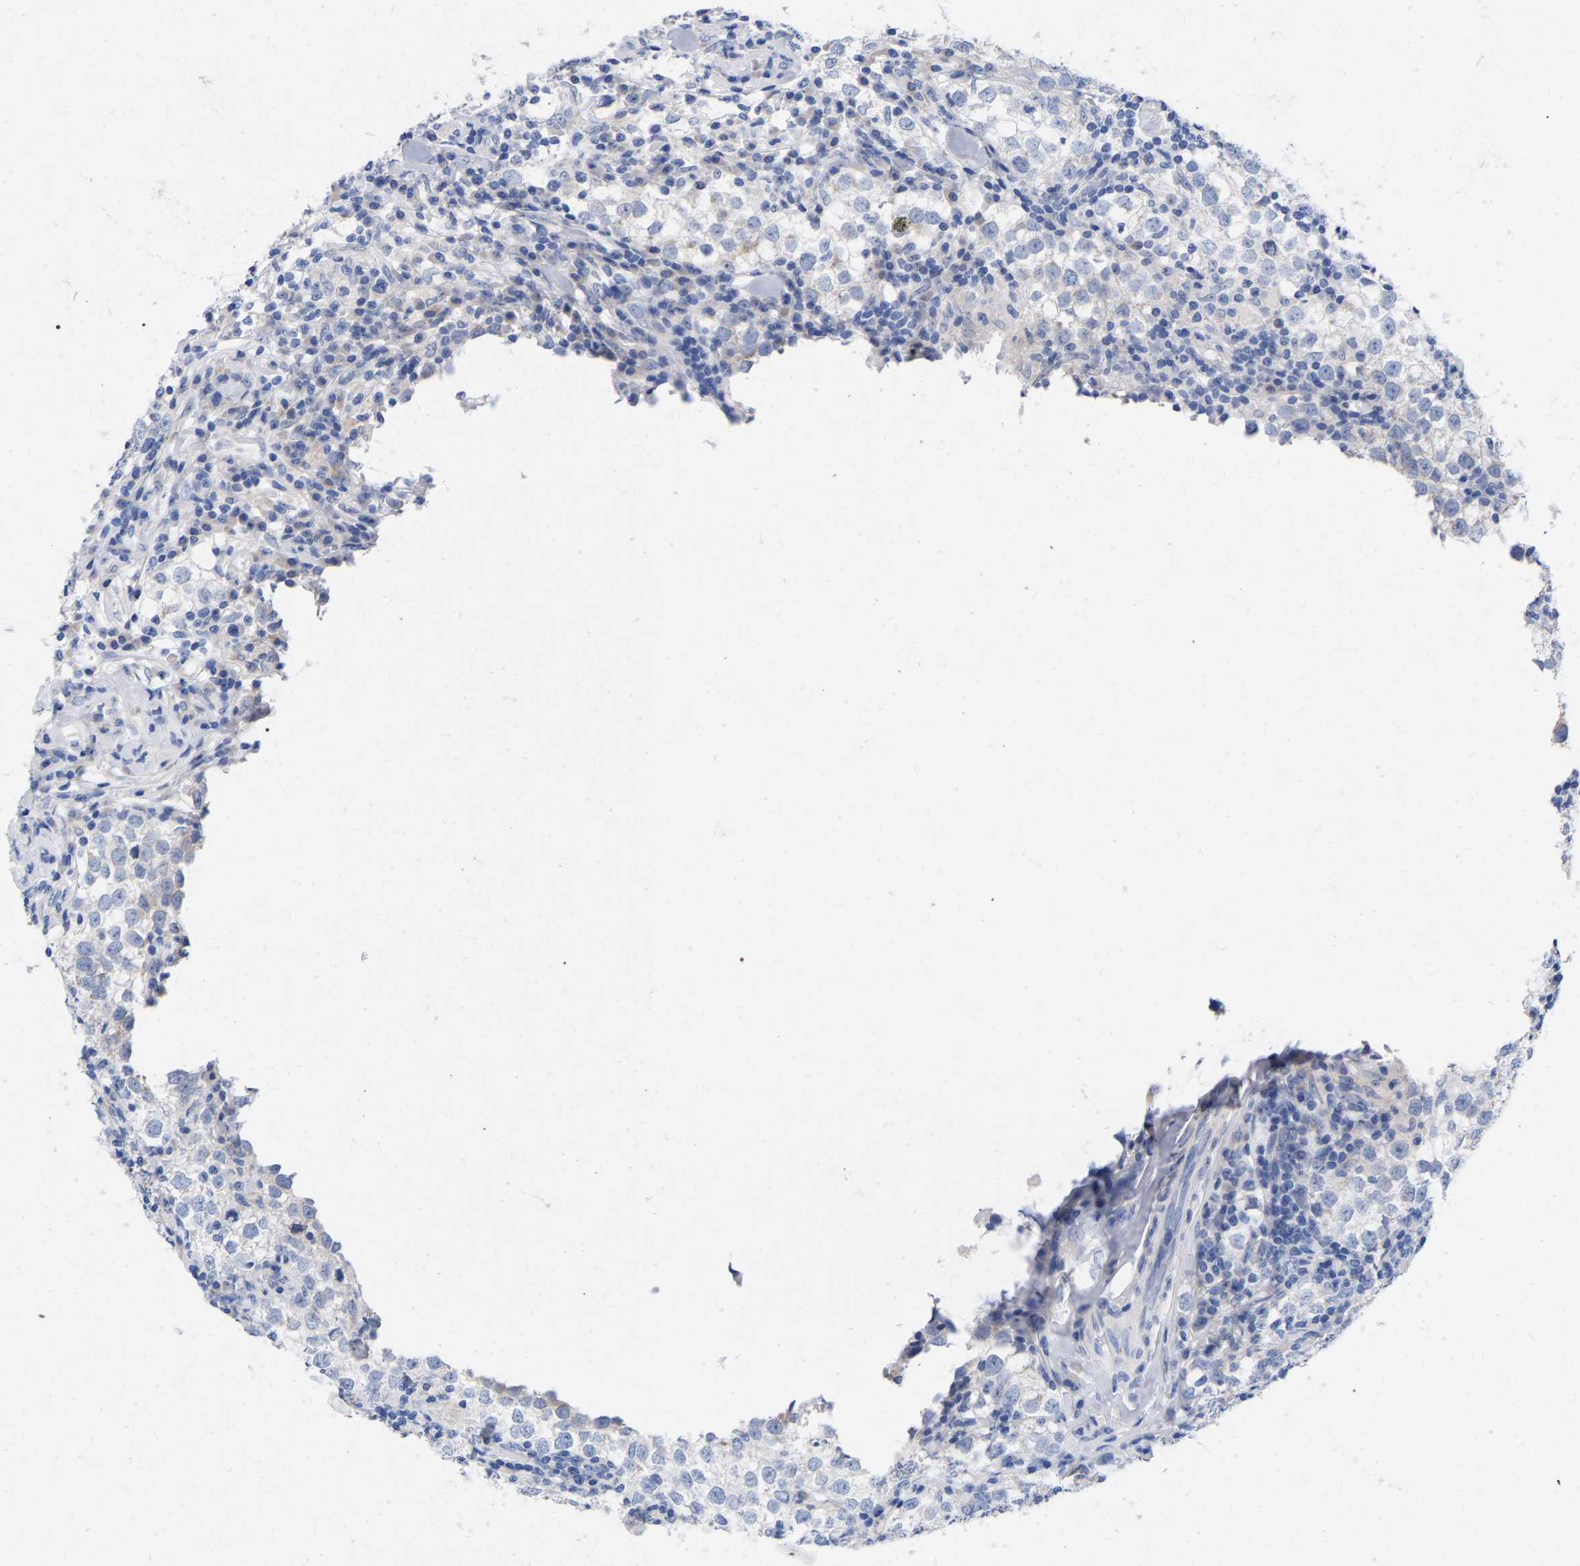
{"staining": {"intensity": "negative", "quantity": "none", "location": "none"}, "tissue": "testis cancer", "cell_type": "Tumor cells", "image_type": "cancer", "snomed": [{"axis": "morphology", "description": "Seminoma, NOS"}, {"axis": "morphology", "description": "Carcinoma, Embryonal, NOS"}, {"axis": "topography", "description": "Testis"}], "caption": "Immunohistochemistry (IHC) image of embryonal carcinoma (testis) stained for a protein (brown), which reveals no expression in tumor cells.", "gene": "STRIP2", "patient": {"sex": "male", "age": 36}}